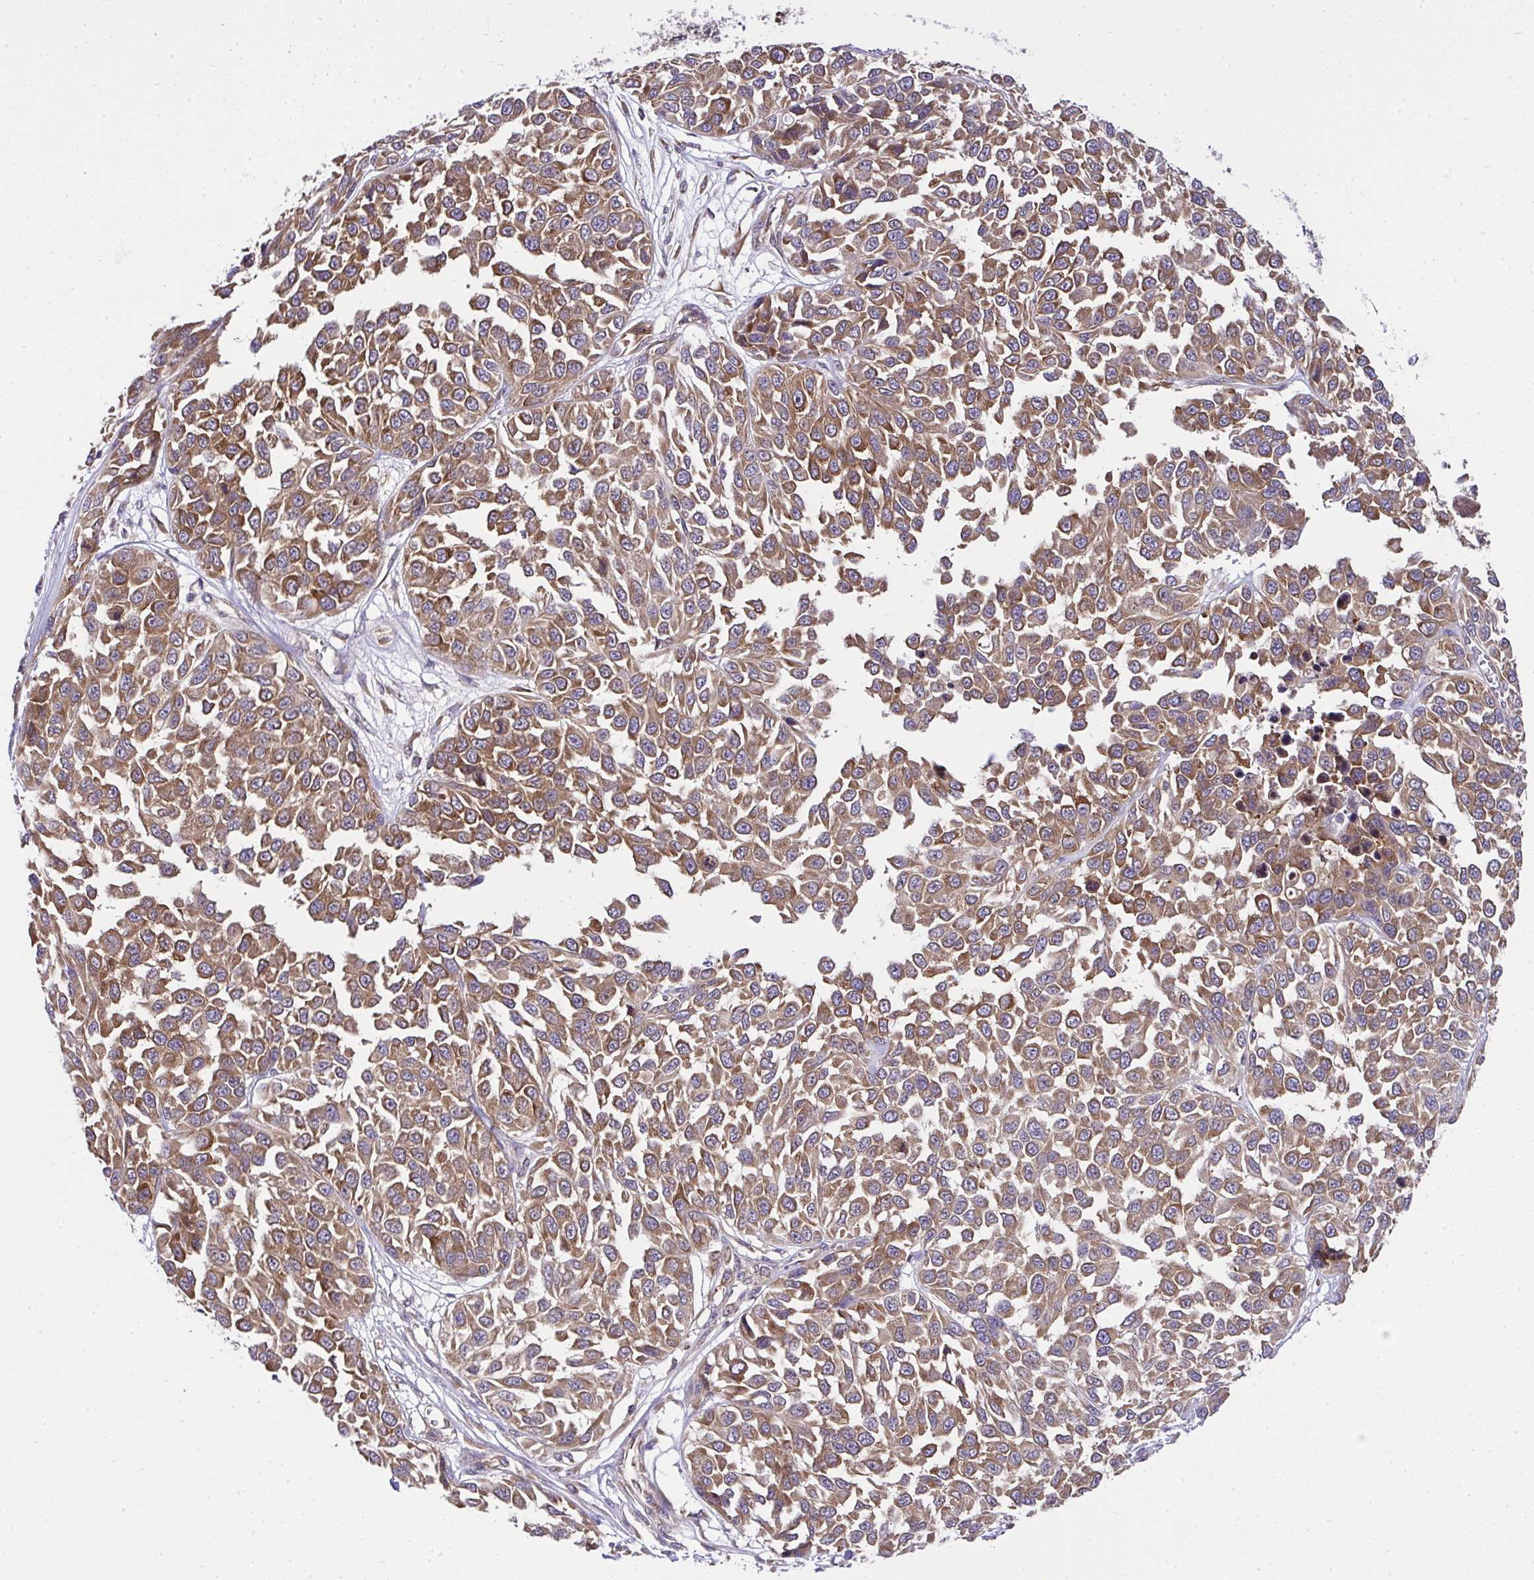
{"staining": {"intensity": "moderate", "quantity": ">75%", "location": "cytoplasmic/membranous"}, "tissue": "melanoma", "cell_type": "Tumor cells", "image_type": "cancer", "snomed": [{"axis": "morphology", "description": "Malignant melanoma, NOS"}, {"axis": "topography", "description": "Skin"}], "caption": "This photomicrograph exhibits melanoma stained with IHC to label a protein in brown. The cytoplasmic/membranous of tumor cells show moderate positivity for the protein. Nuclei are counter-stained blue.", "gene": "RPS7", "patient": {"sex": "male", "age": 62}}